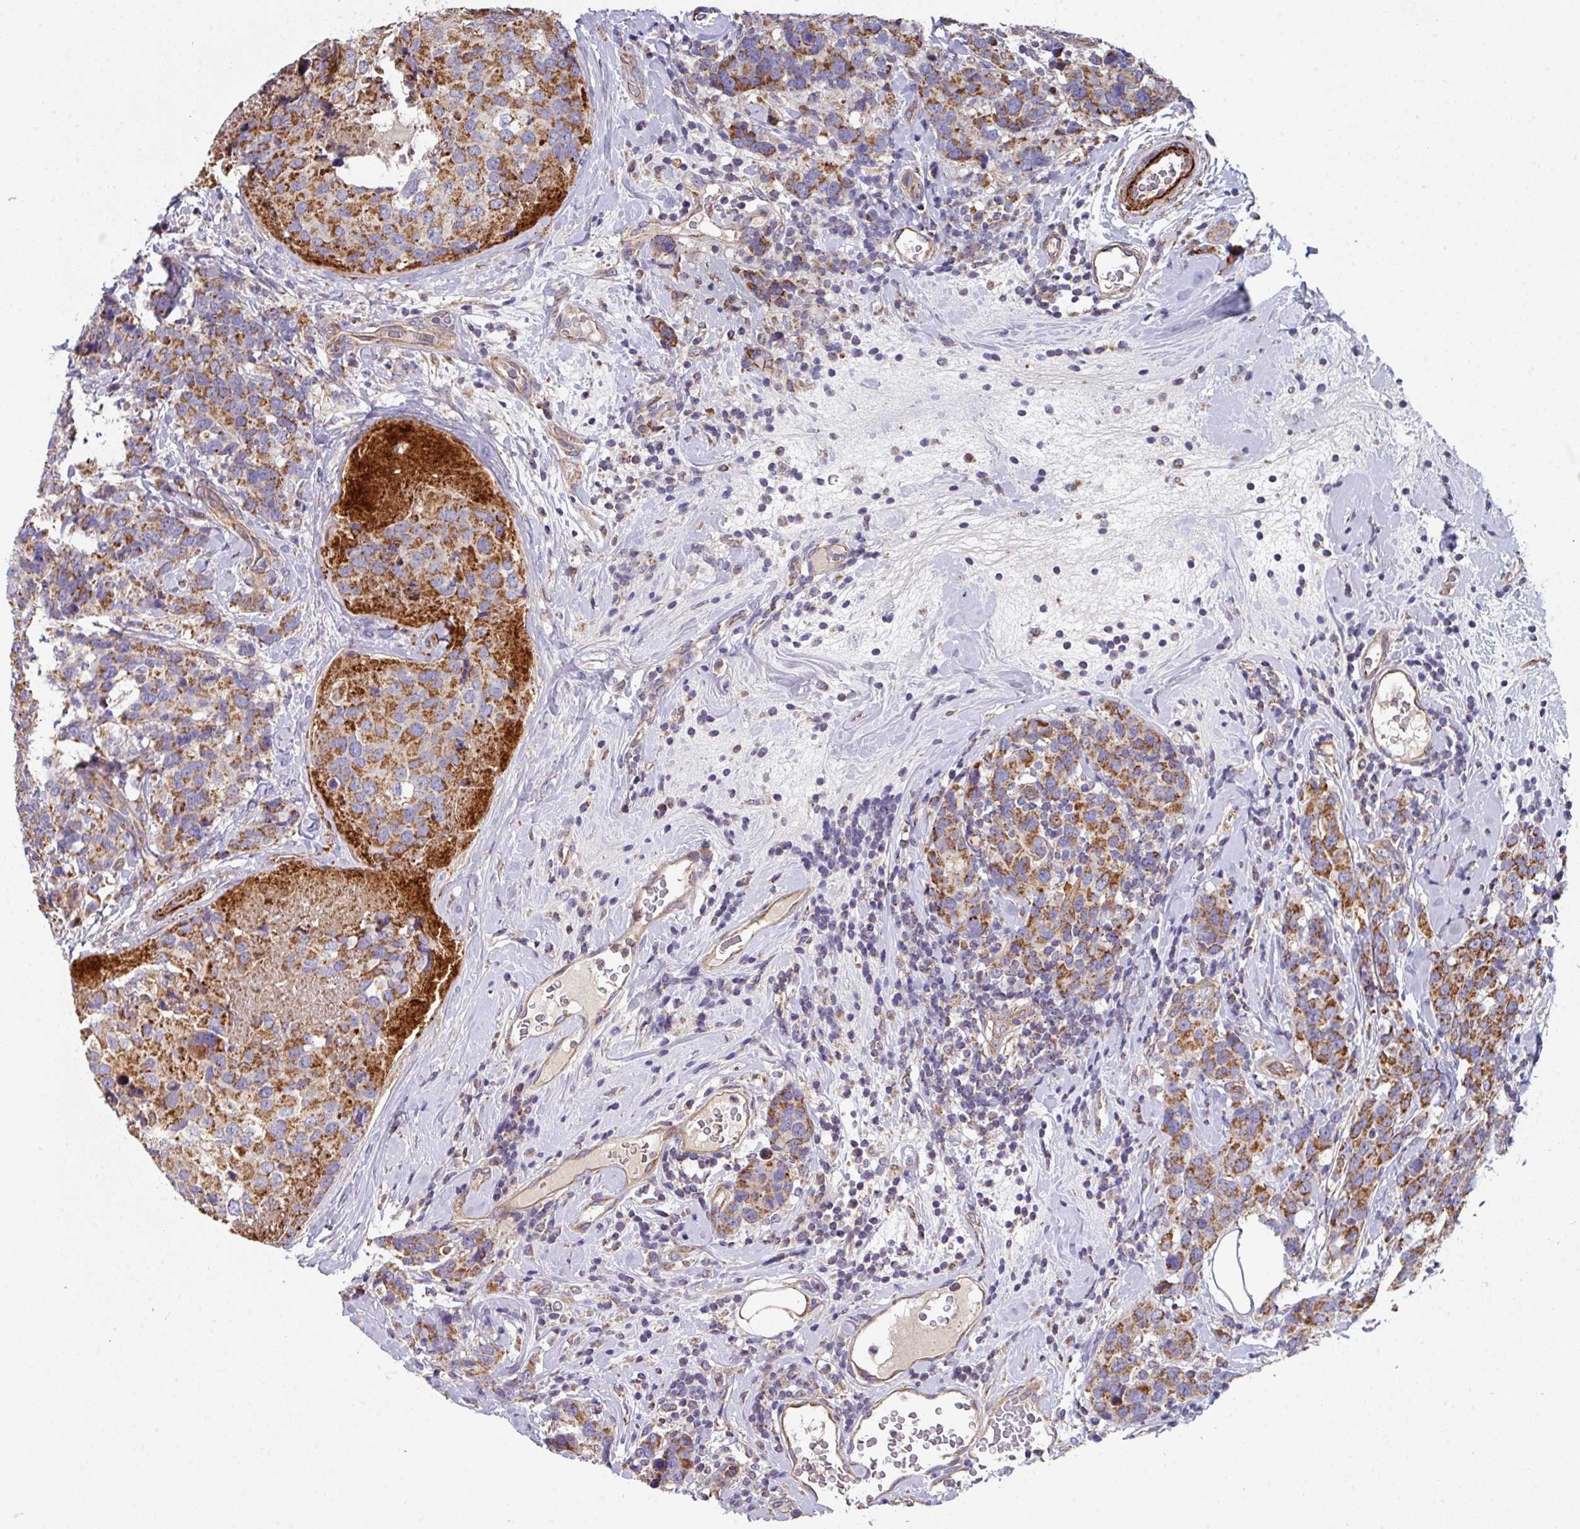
{"staining": {"intensity": "moderate", "quantity": ">75%", "location": "cytoplasmic/membranous"}, "tissue": "breast cancer", "cell_type": "Tumor cells", "image_type": "cancer", "snomed": [{"axis": "morphology", "description": "Lobular carcinoma"}, {"axis": "topography", "description": "Breast"}], "caption": "Moderate cytoplasmic/membranous positivity is present in about >75% of tumor cells in lobular carcinoma (breast).", "gene": "DCAF12L2", "patient": {"sex": "female", "age": 59}}